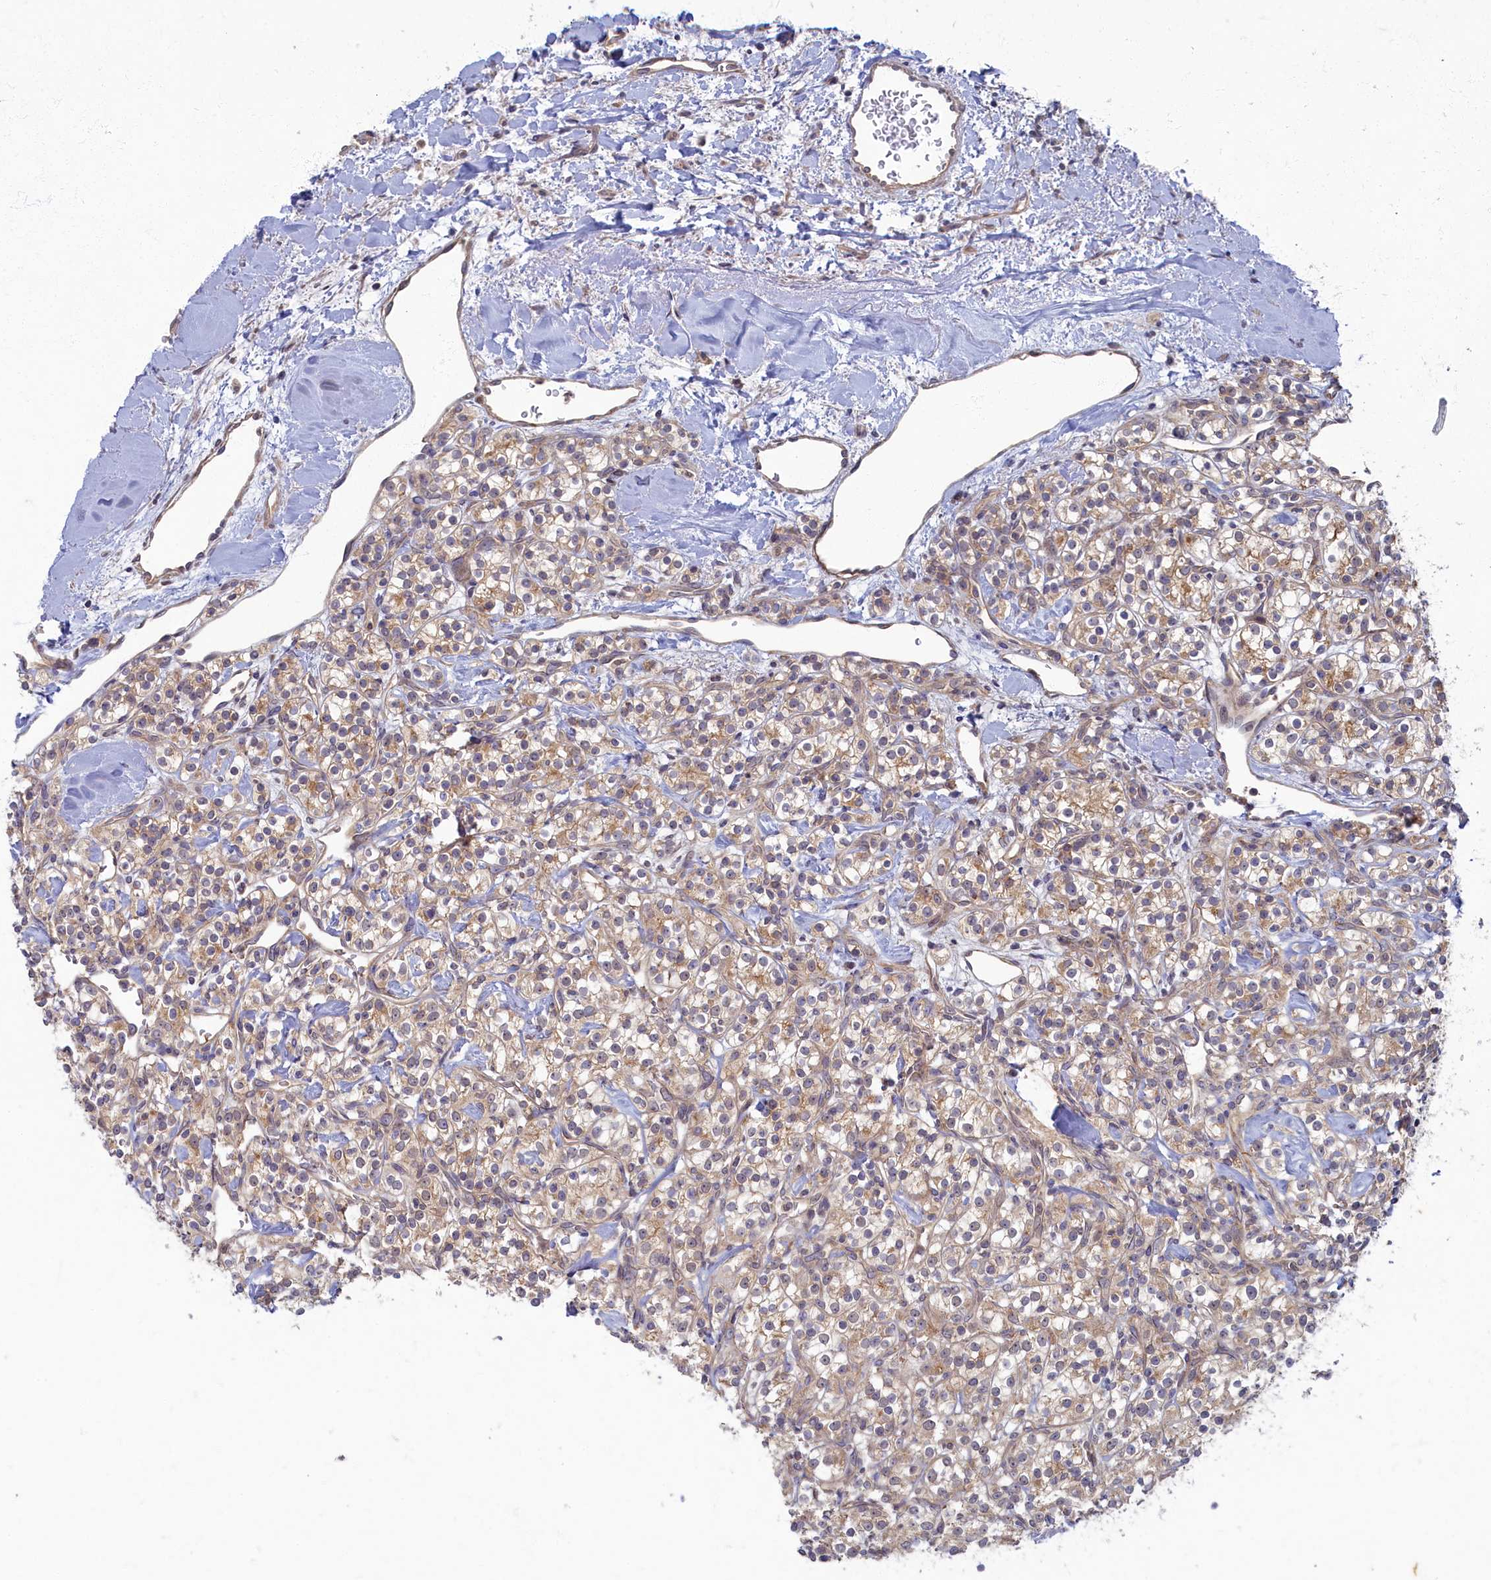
{"staining": {"intensity": "weak", "quantity": ">75%", "location": "cytoplasmic/membranous"}, "tissue": "renal cancer", "cell_type": "Tumor cells", "image_type": "cancer", "snomed": [{"axis": "morphology", "description": "Adenocarcinoma, NOS"}, {"axis": "topography", "description": "Kidney"}], "caption": "Immunohistochemical staining of human renal cancer reveals low levels of weak cytoplasmic/membranous expression in about >75% of tumor cells.", "gene": "WDR59", "patient": {"sex": "male", "age": 77}}